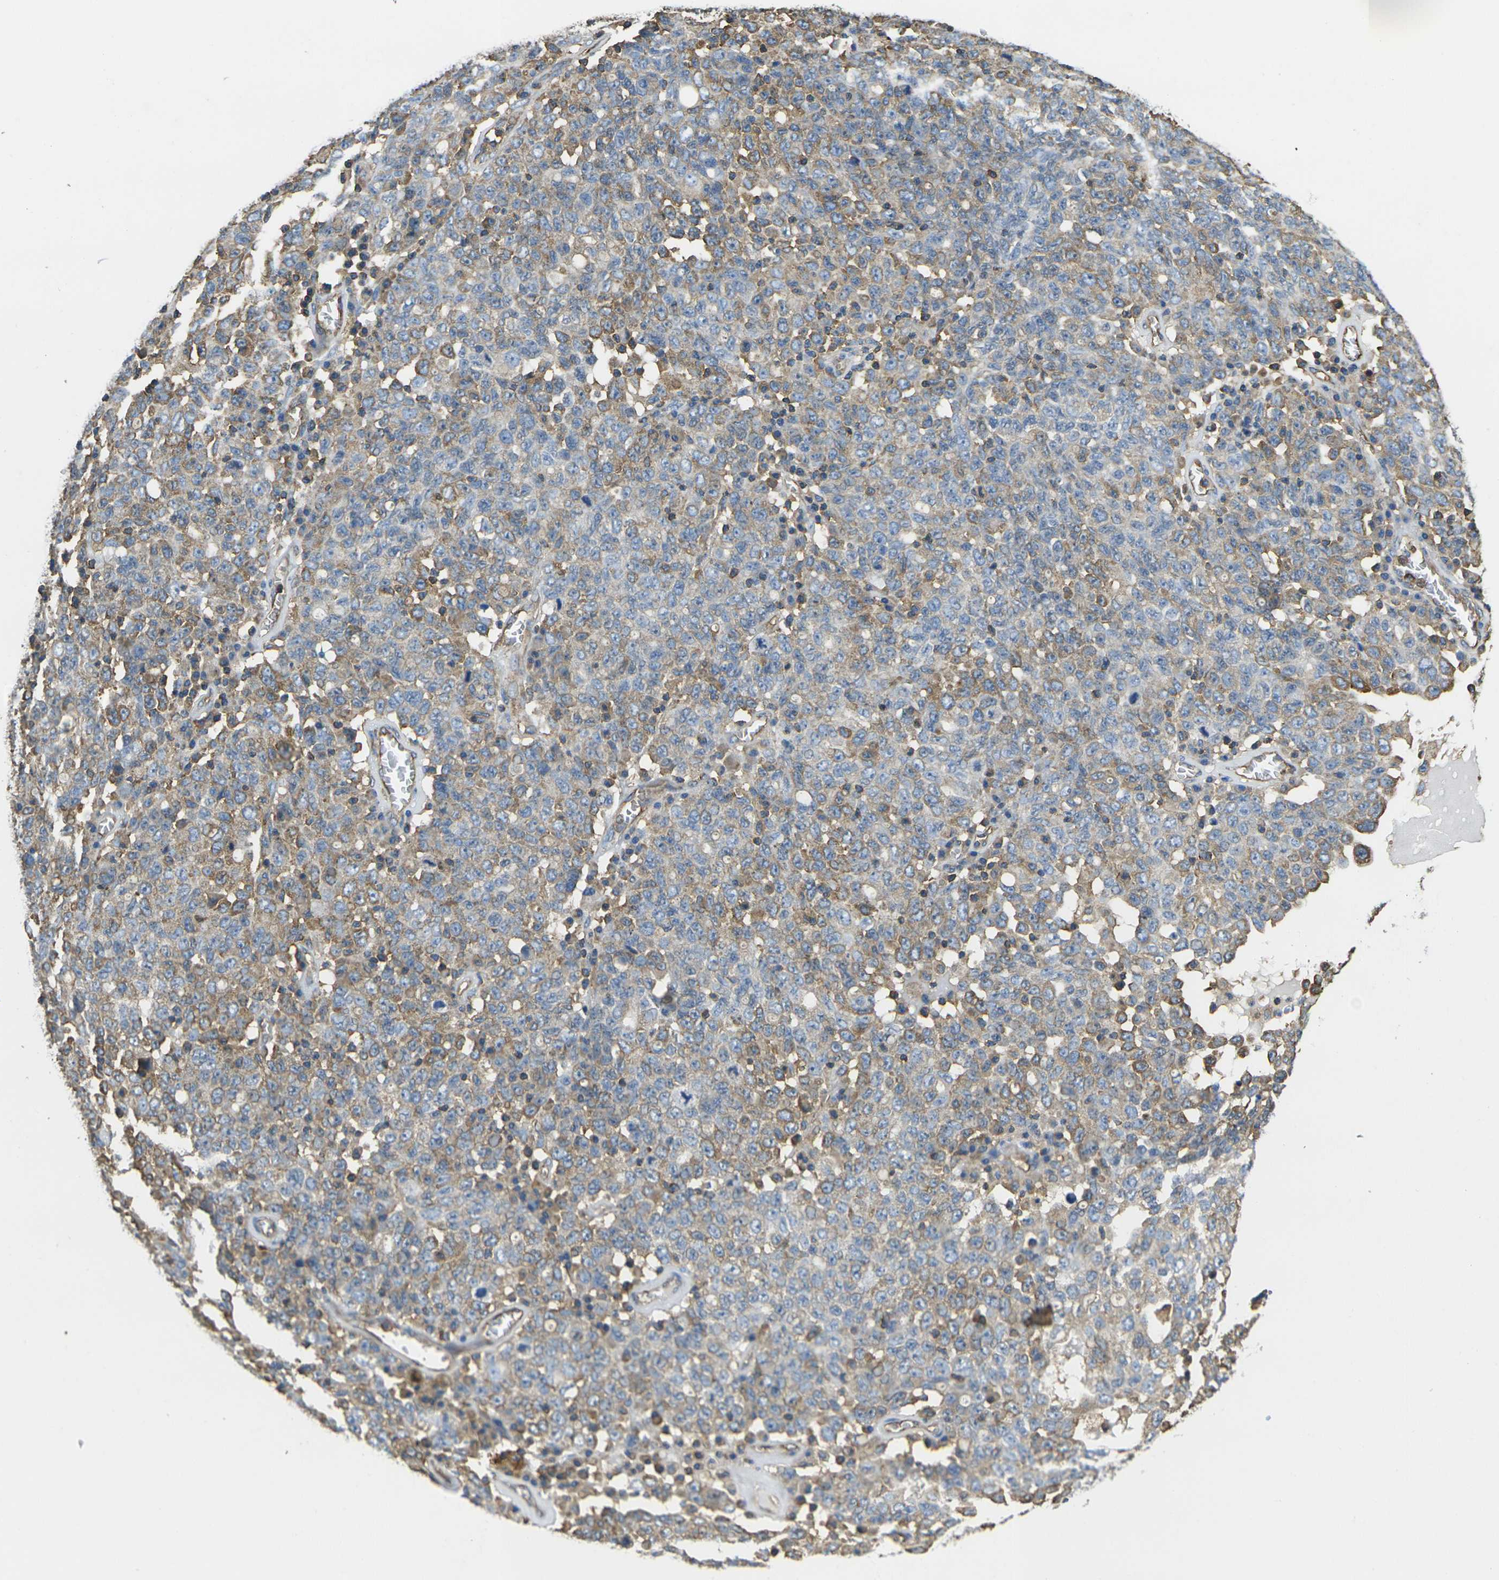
{"staining": {"intensity": "moderate", "quantity": ">75%", "location": "cytoplasmic/membranous"}, "tissue": "ovarian cancer", "cell_type": "Tumor cells", "image_type": "cancer", "snomed": [{"axis": "morphology", "description": "Carcinoma, endometroid"}, {"axis": "topography", "description": "Ovary"}], "caption": "A histopathology image of ovarian endometroid carcinoma stained for a protein demonstrates moderate cytoplasmic/membranous brown staining in tumor cells.", "gene": "FAM110D", "patient": {"sex": "female", "age": 62}}